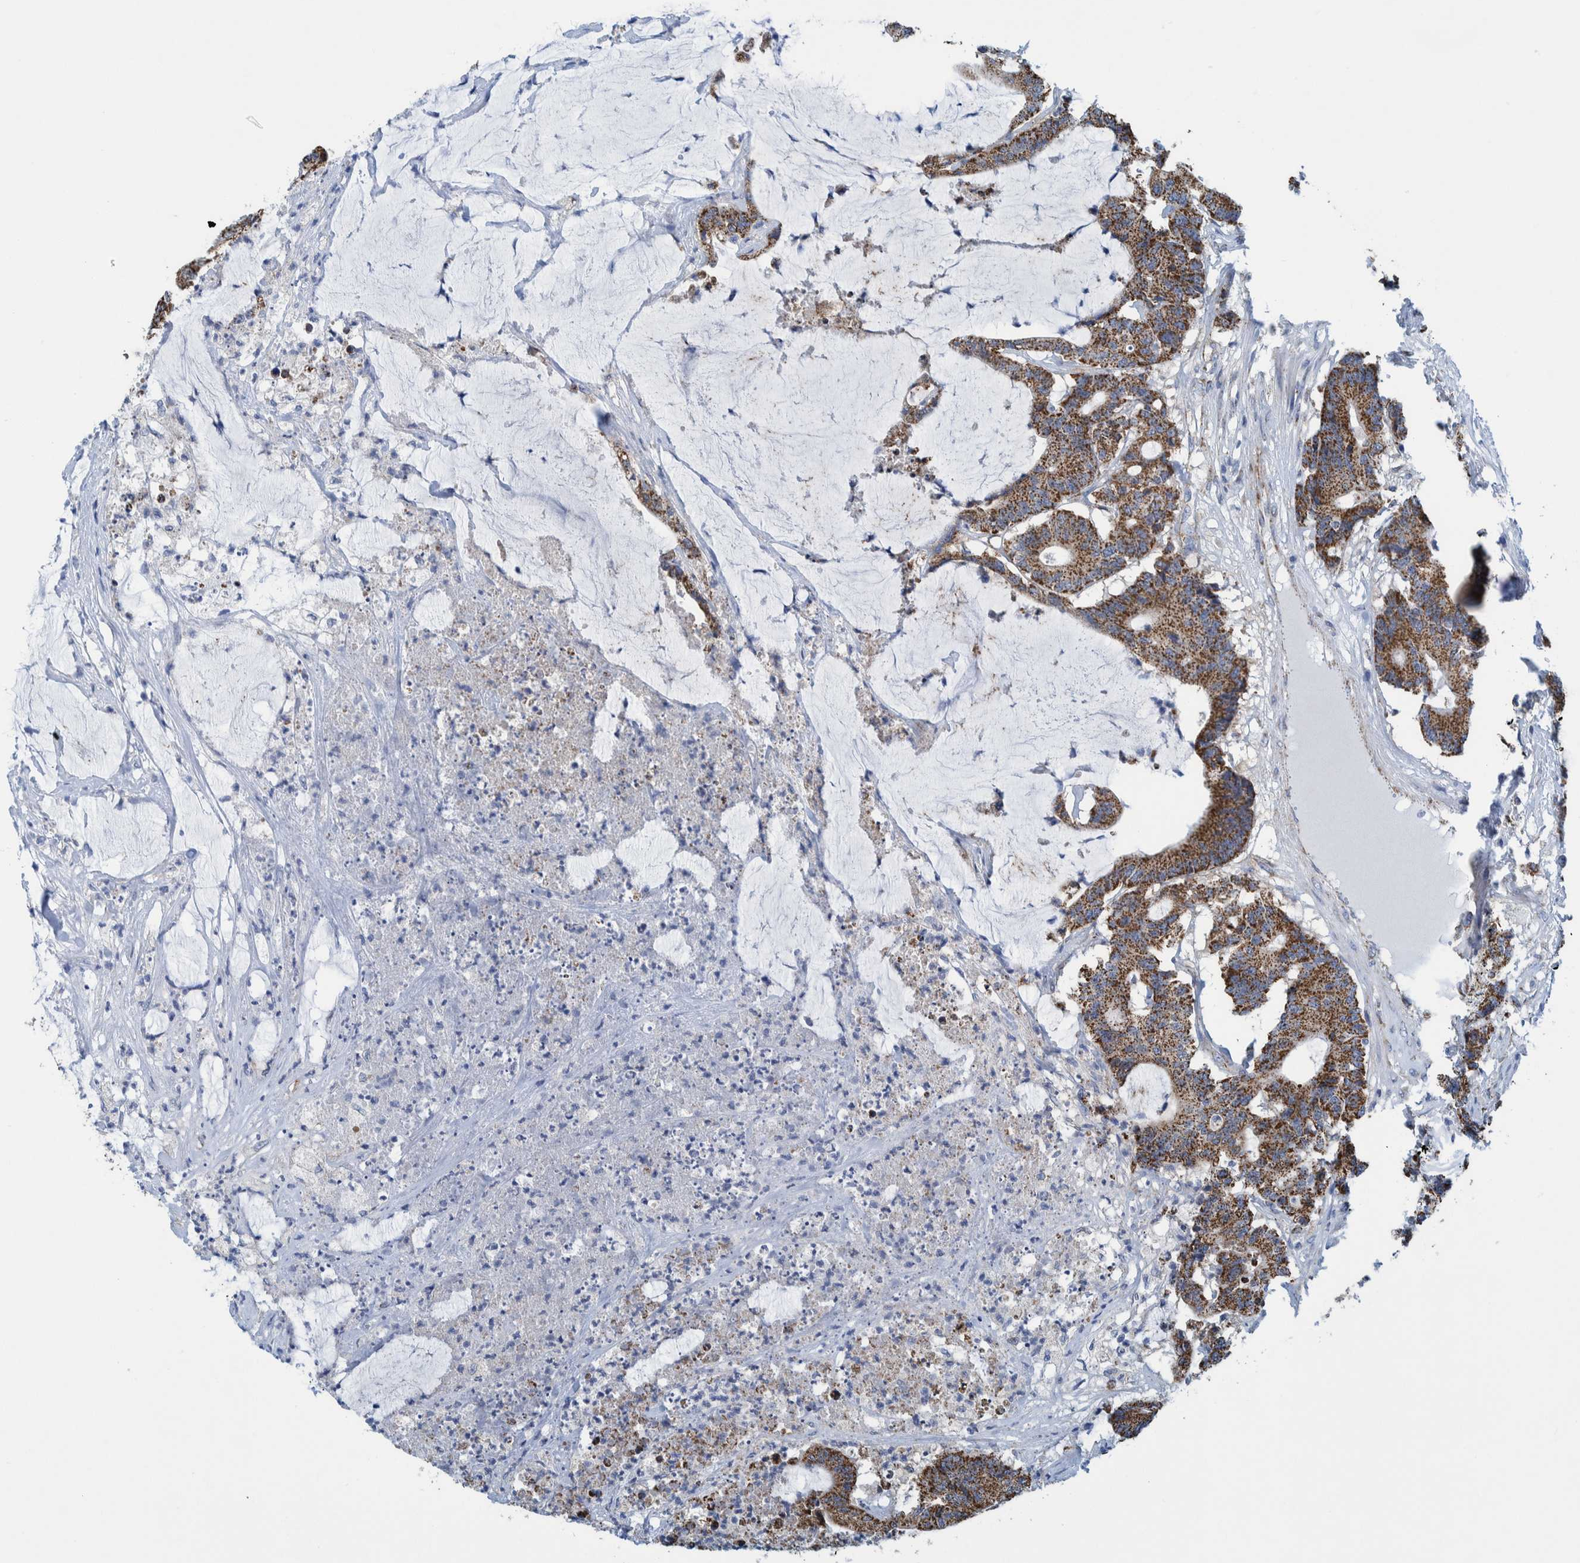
{"staining": {"intensity": "strong", "quantity": ">75%", "location": "cytoplasmic/membranous"}, "tissue": "colorectal cancer", "cell_type": "Tumor cells", "image_type": "cancer", "snomed": [{"axis": "morphology", "description": "Adenocarcinoma, NOS"}, {"axis": "topography", "description": "Colon"}], "caption": "This is an image of immunohistochemistry (IHC) staining of colorectal cancer, which shows strong staining in the cytoplasmic/membranous of tumor cells.", "gene": "MRPS7", "patient": {"sex": "female", "age": 84}}